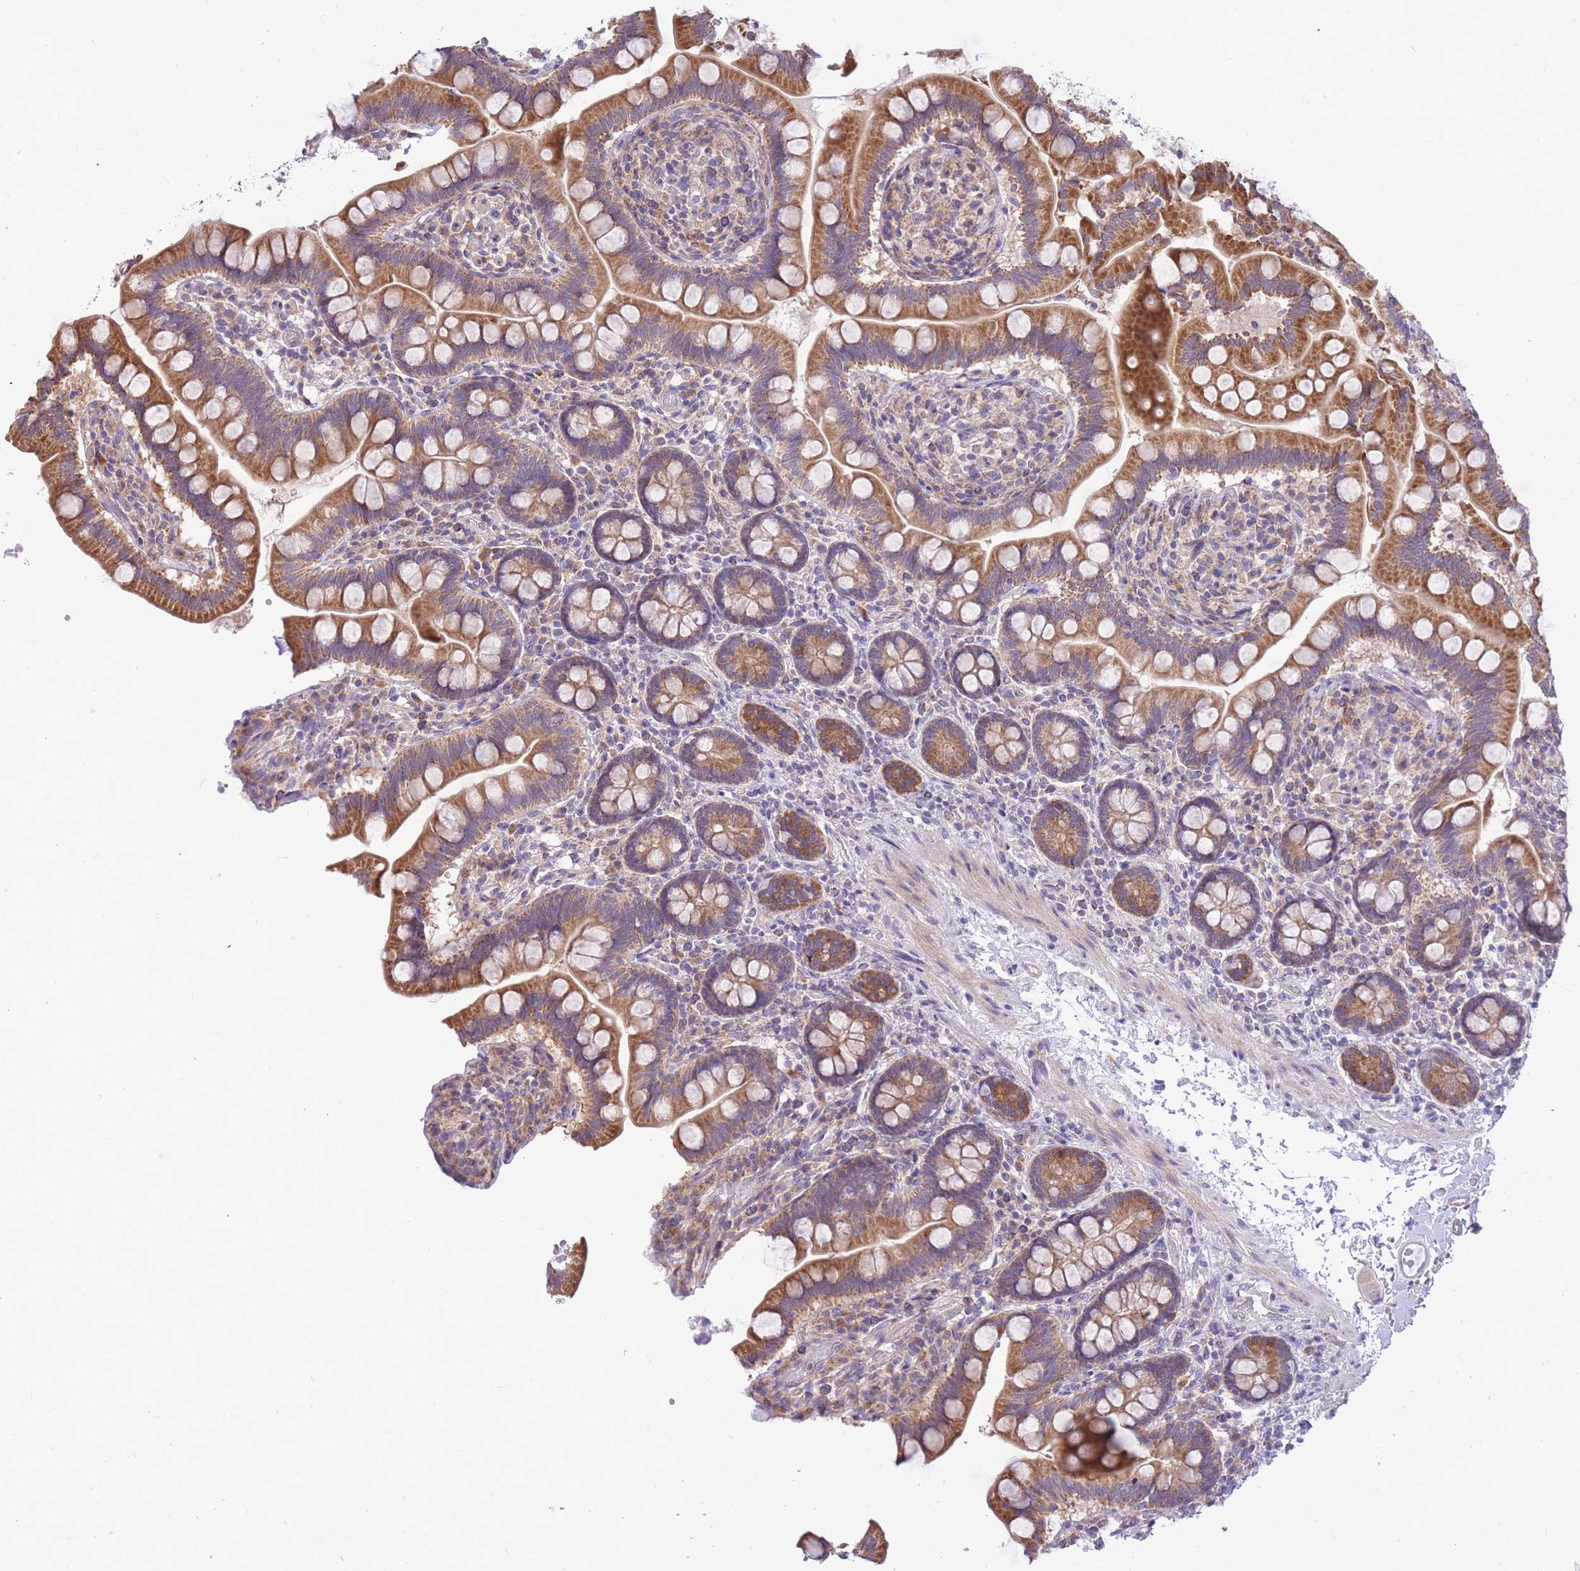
{"staining": {"intensity": "moderate", "quantity": ">75%", "location": "cytoplasmic/membranous"}, "tissue": "small intestine", "cell_type": "Glandular cells", "image_type": "normal", "snomed": [{"axis": "morphology", "description": "Normal tissue, NOS"}, {"axis": "topography", "description": "Small intestine"}], "caption": "The immunohistochemical stain shows moderate cytoplasmic/membranous staining in glandular cells of unremarkable small intestine. Using DAB (3,3'-diaminobenzidine) (brown) and hematoxylin (blue) stains, captured at high magnification using brightfield microscopy.", "gene": "TOPAZ1", "patient": {"sex": "female", "age": 64}}